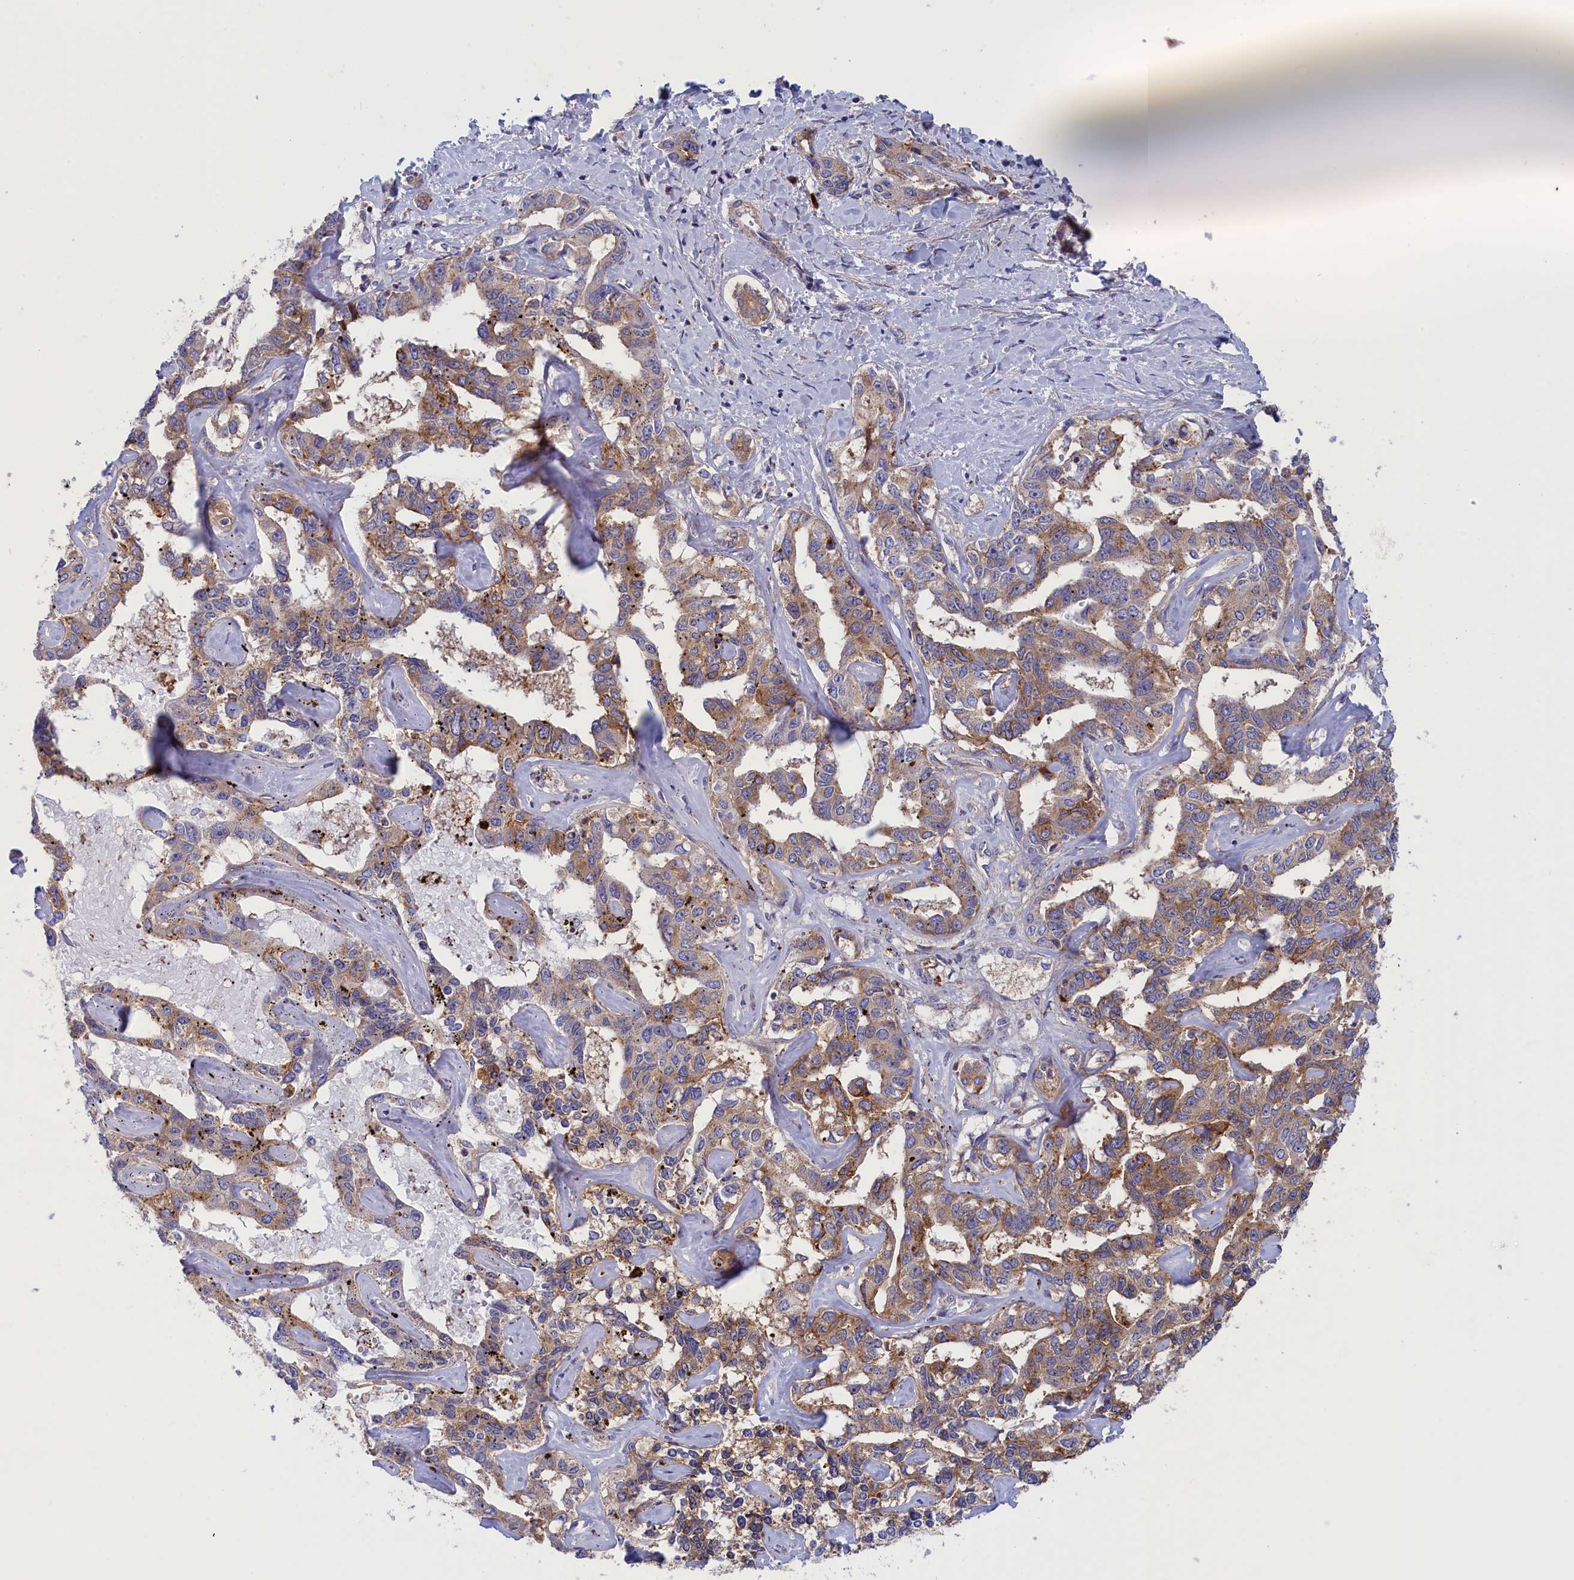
{"staining": {"intensity": "weak", "quantity": ">75%", "location": "cytoplasmic/membranous"}, "tissue": "liver cancer", "cell_type": "Tumor cells", "image_type": "cancer", "snomed": [{"axis": "morphology", "description": "Cholangiocarcinoma"}, {"axis": "topography", "description": "Liver"}], "caption": "The image demonstrates immunohistochemical staining of liver cancer (cholangiocarcinoma). There is weak cytoplasmic/membranous positivity is seen in approximately >75% of tumor cells.", "gene": "SCAMP4", "patient": {"sex": "male", "age": 59}}